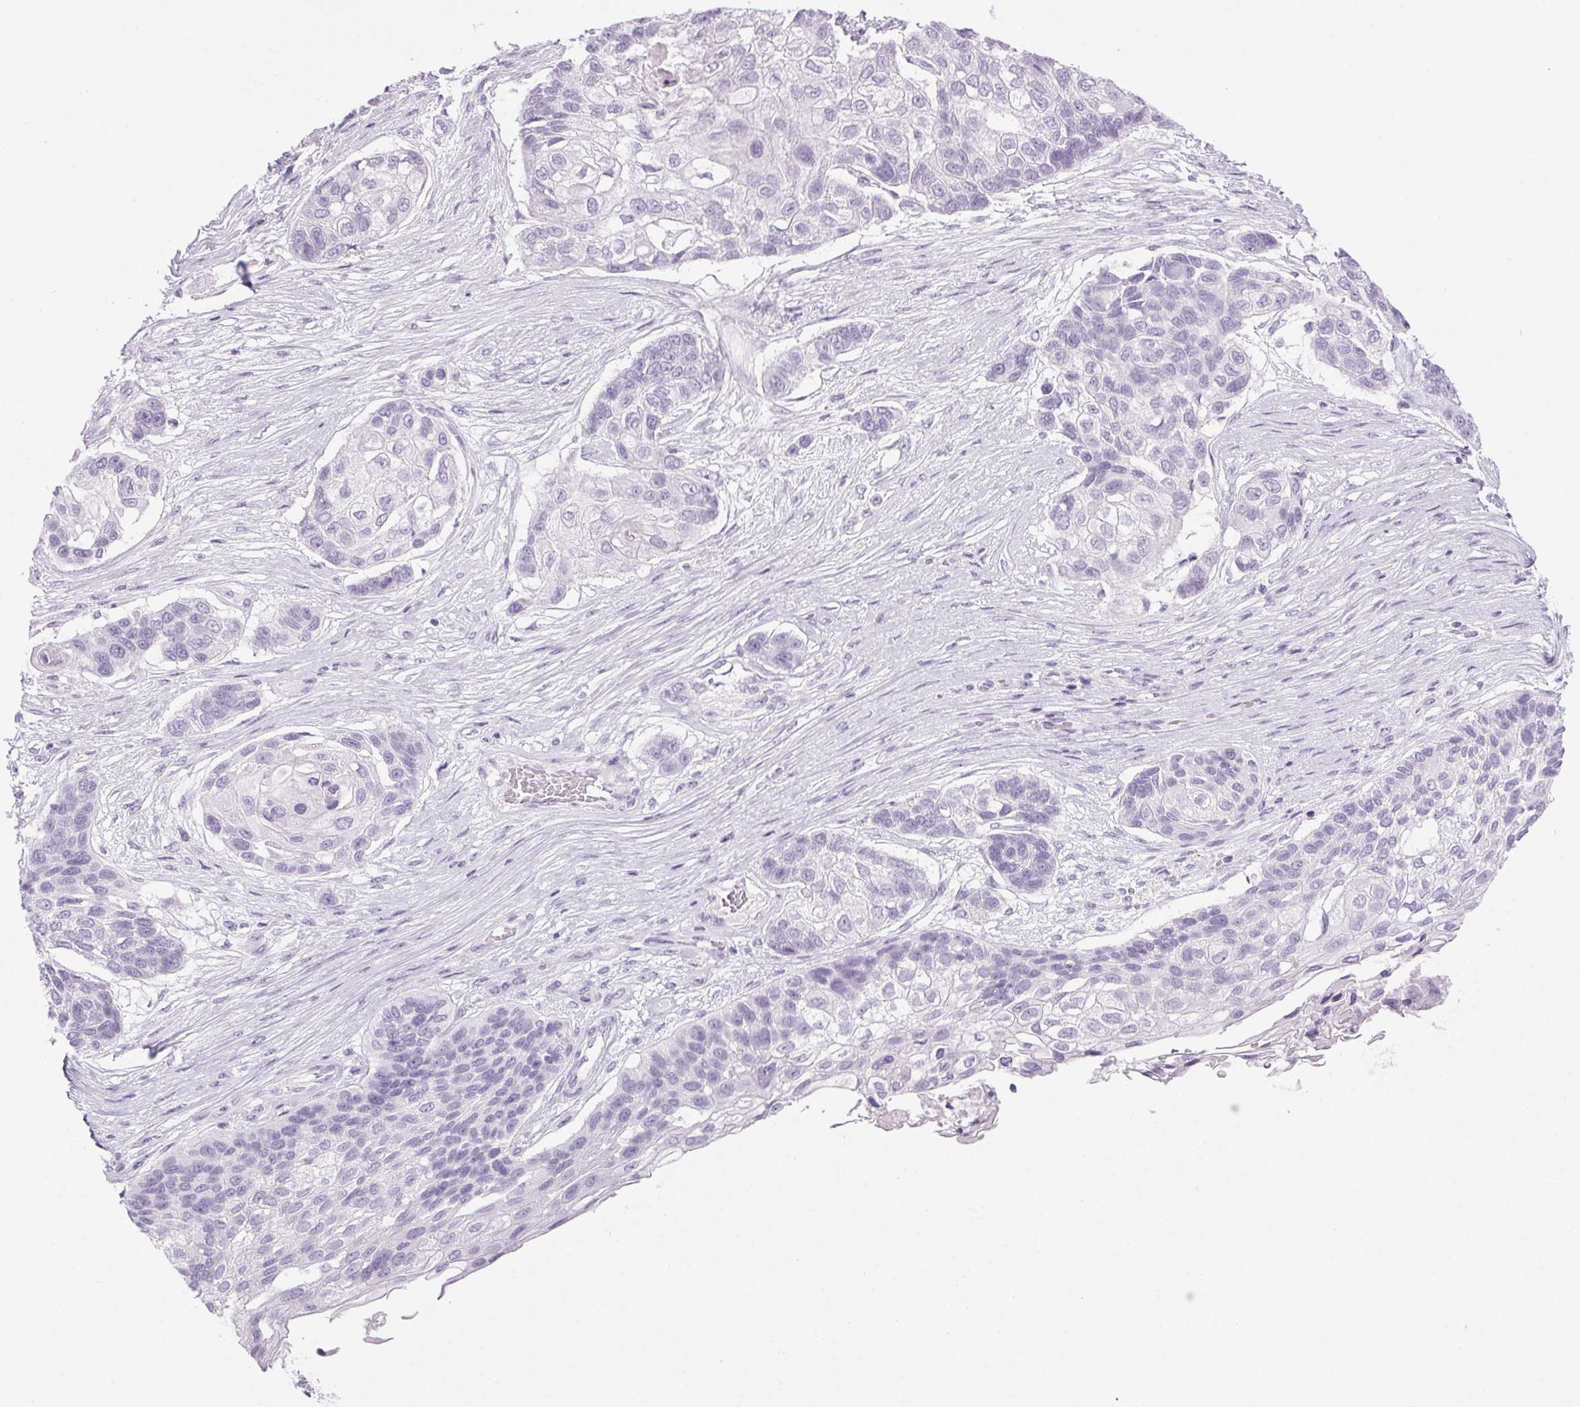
{"staining": {"intensity": "negative", "quantity": "none", "location": "none"}, "tissue": "lung cancer", "cell_type": "Tumor cells", "image_type": "cancer", "snomed": [{"axis": "morphology", "description": "Squamous cell carcinoma, NOS"}, {"axis": "topography", "description": "Lung"}], "caption": "Immunohistochemistry image of squamous cell carcinoma (lung) stained for a protein (brown), which demonstrates no positivity in tumor cells.", "gene": "LRP2", "patient": {"sex": "male", "age": 69}}